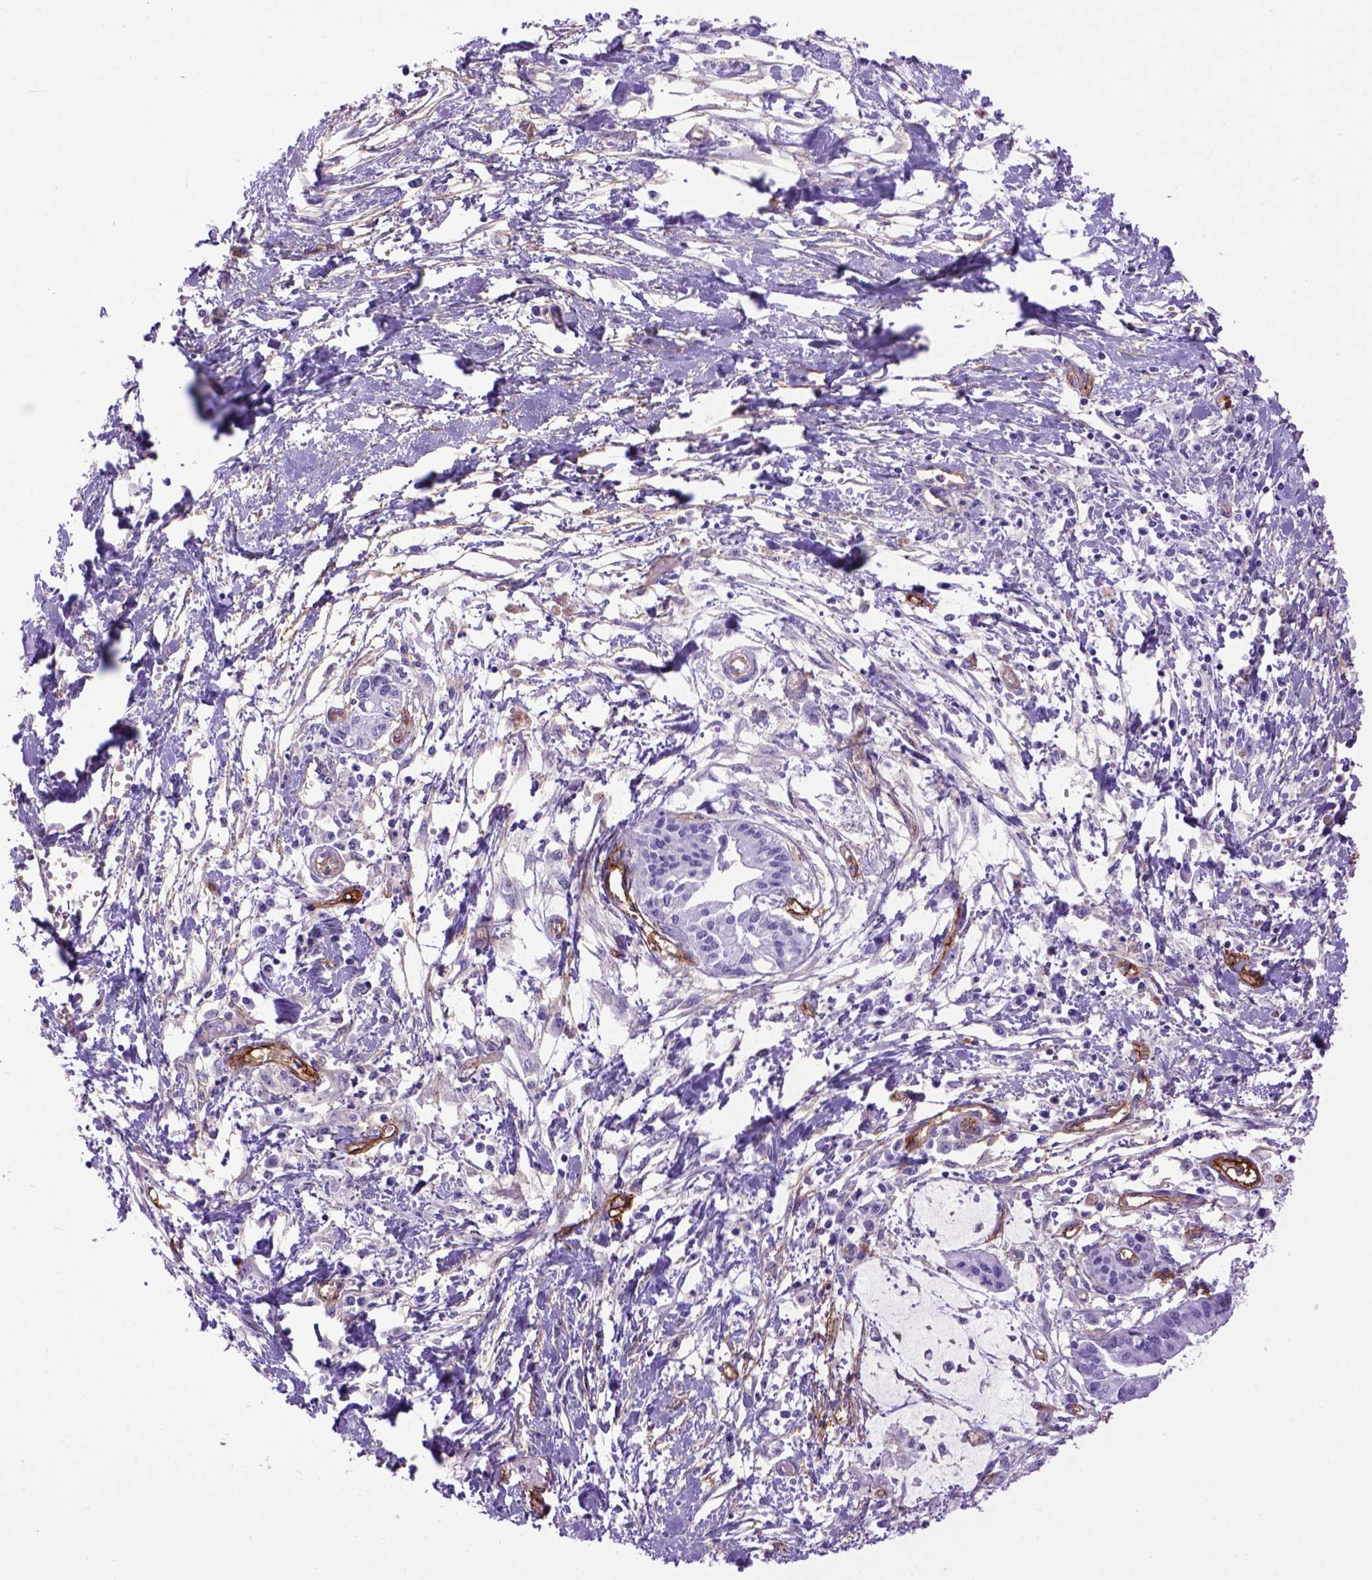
{"staining": {"intensity": "negative", "quantity": "none", "location": "none"}, "tissue": "pancreatic cancer", "cell_type": "Tumor cells", "image_type": "cancer", "snomed": [{"axis": "morphology", "description": "Adenocarcinoma, NOS"}, {"axis": "topography", "description": "Pancreas"}], "caption": "This is a image of immunohistochemistry (IHC) staining of pancreatic cancer, which shows no staining in tumor cells.", "gene": "ENG", "patient": {"sex": "male", "age": 60}}